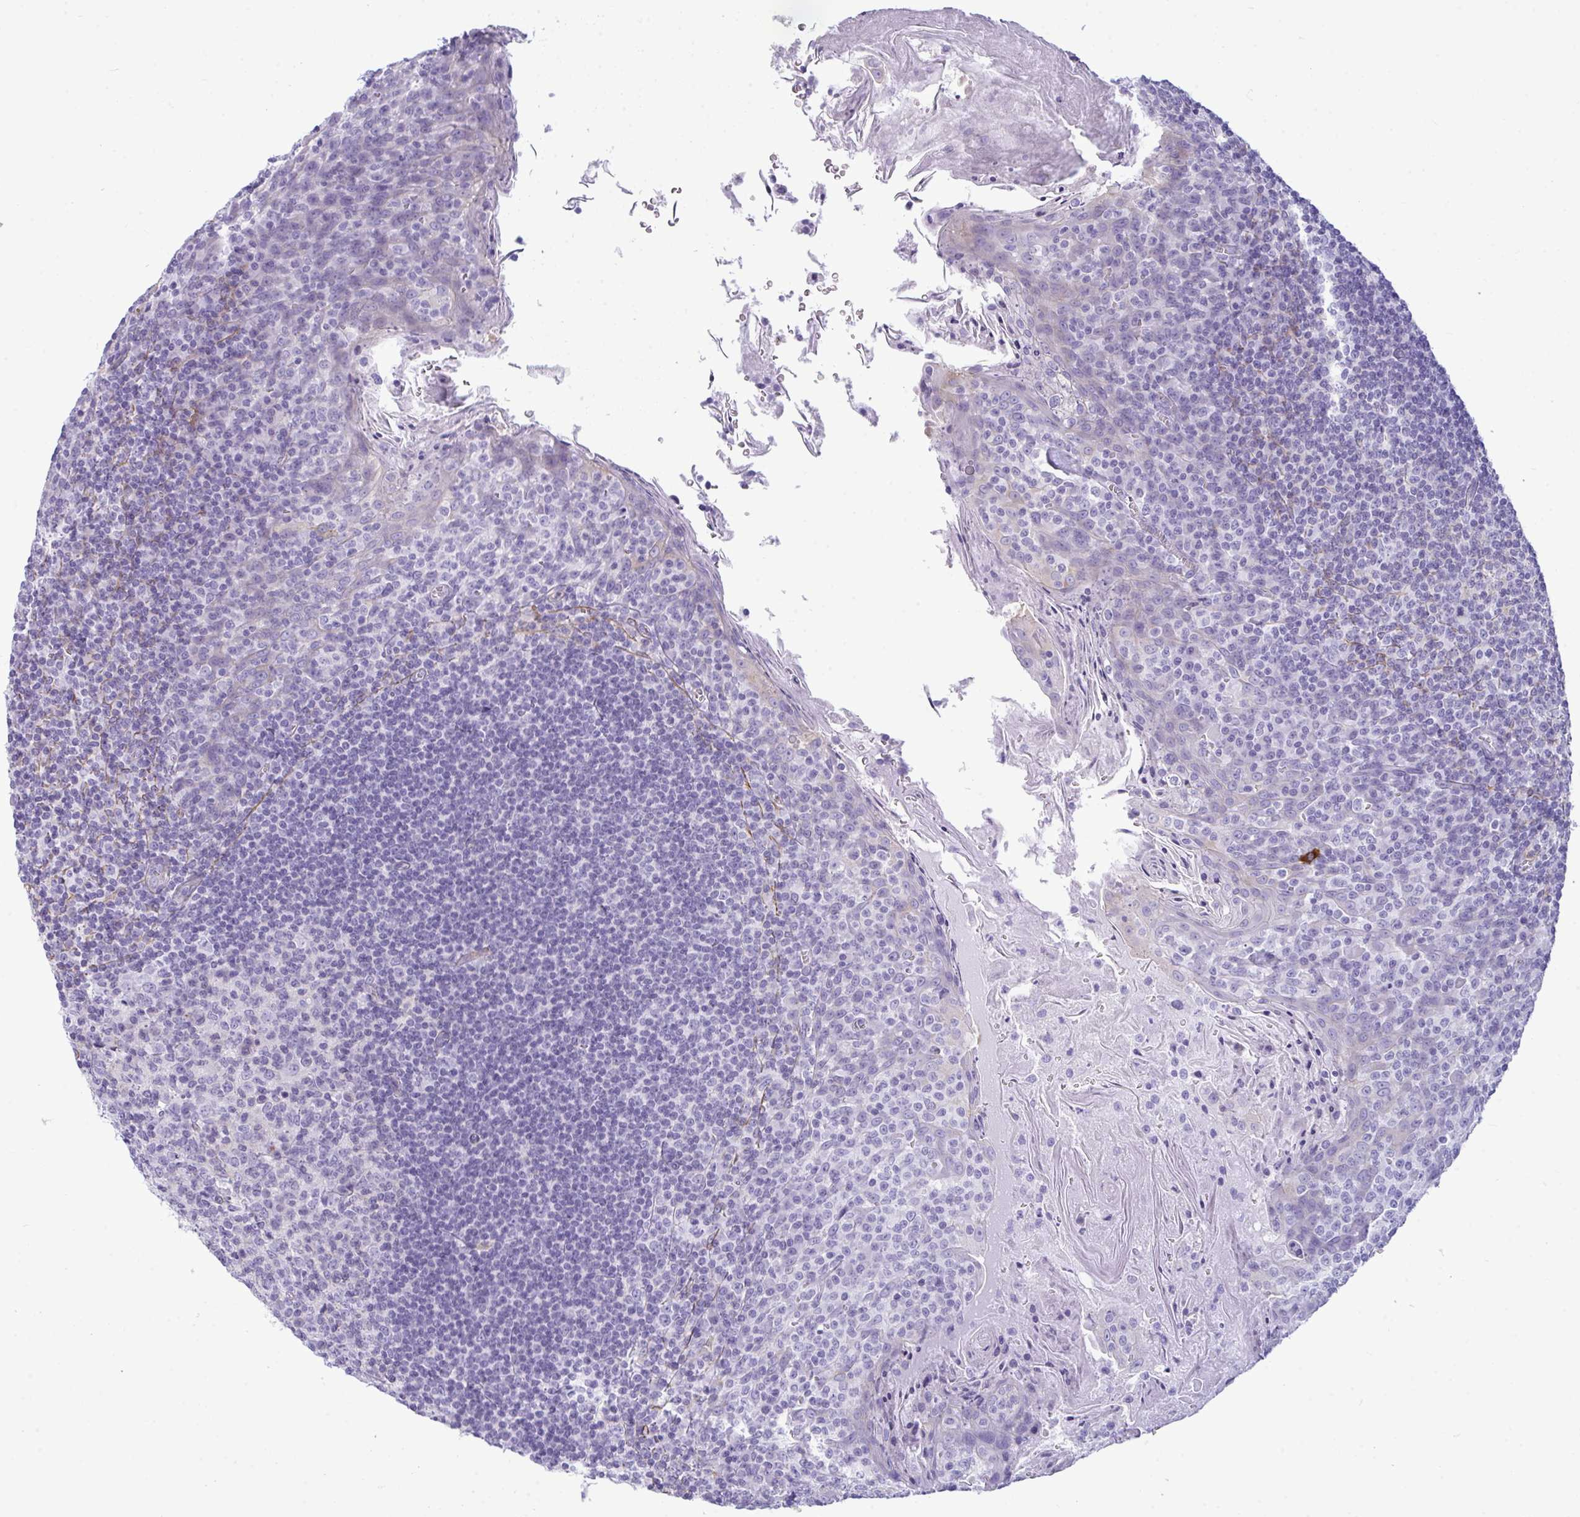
{"staining": {"intensity": "negative", "quantity": "none", "location": "none"}, "tissue": "tonsil", "cell_type": "Germinal center cells", "image_type": "normal", "snomed": [{"axis": "morphology", "description": "Normal tissue, NOS"}, {"axis": "topography", "description": "Tonsil"}], "caption": "Immunohistochemical staining of unremarkable human tonsil demonstrates no significant expression in germinal center cells. Brightfield microscopy of IHC stained with DAB (brown) and hematoxylin (blue), captured at high magnification.", "gene": "MYH10", "patient": {"sex": "male", "age": 27}}